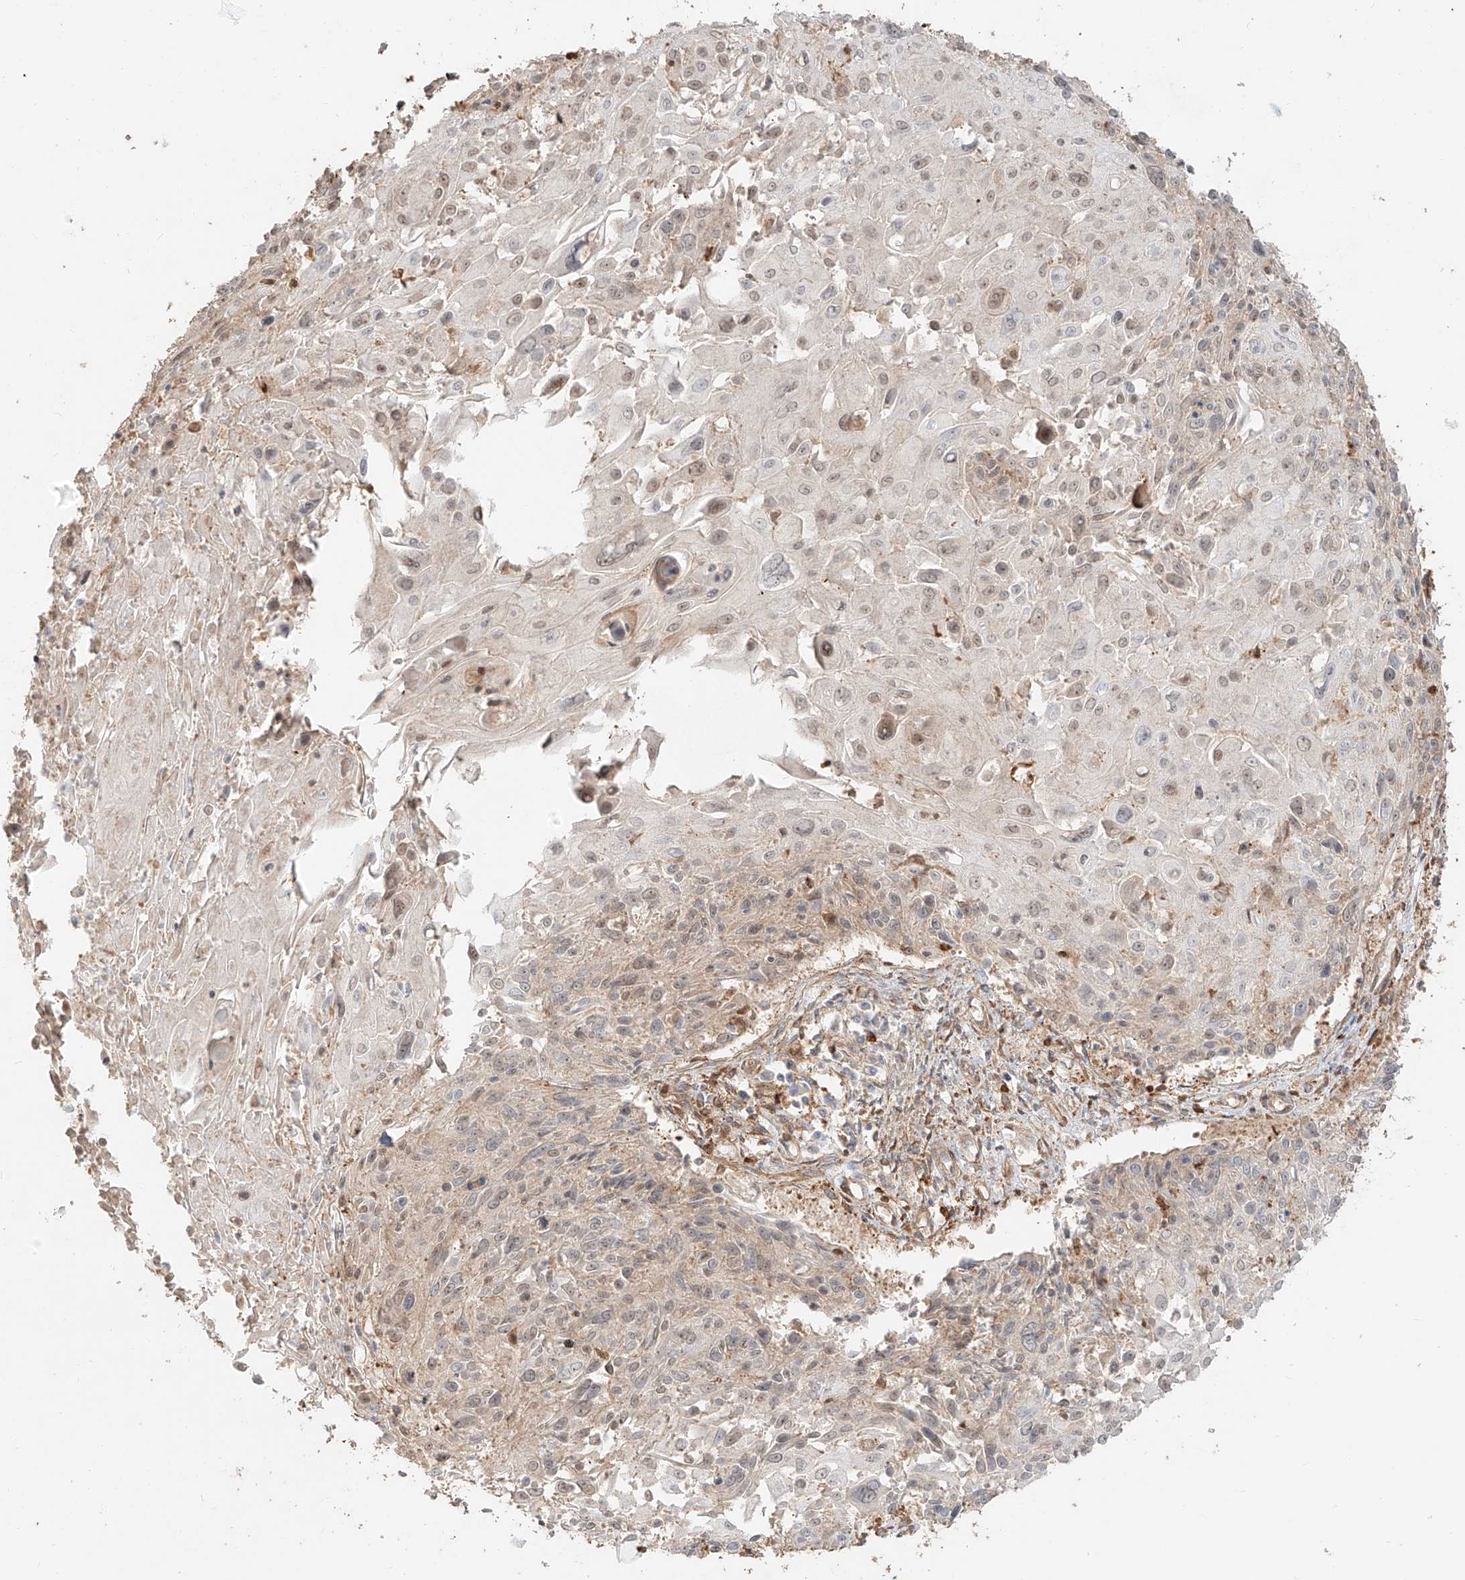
{"staining": {"intensity": "weak", "quantity": "25%-75%", "location": "cytoplasmic/membranous"}, "tissue": "cervical cancer", "cell_type": "Tumor cells", "image_type": "cancer", "snomed": [{"axis": "morphology", "description": "Squamous cell carcinoma, NOS"}, {"axis": "topography", "description": "Cervix"}], "caption": "Immunohistochemistry (IHC) staining of cervical squamous cell carcinoma, which demonstrates low levels of weak cytoplasmic/membranous staining in approximately 25%-75% of tumor cells indicating weak cytoplasmic/membranous protein positivity. The staining was performed using DAB (3,3'-diaminobenzidine) (brown) for protein detection and nuclei were counterstained in hematoxylin (blue).", "gene": "SNX9", "patient": {"sex": "female", "age": 51}}